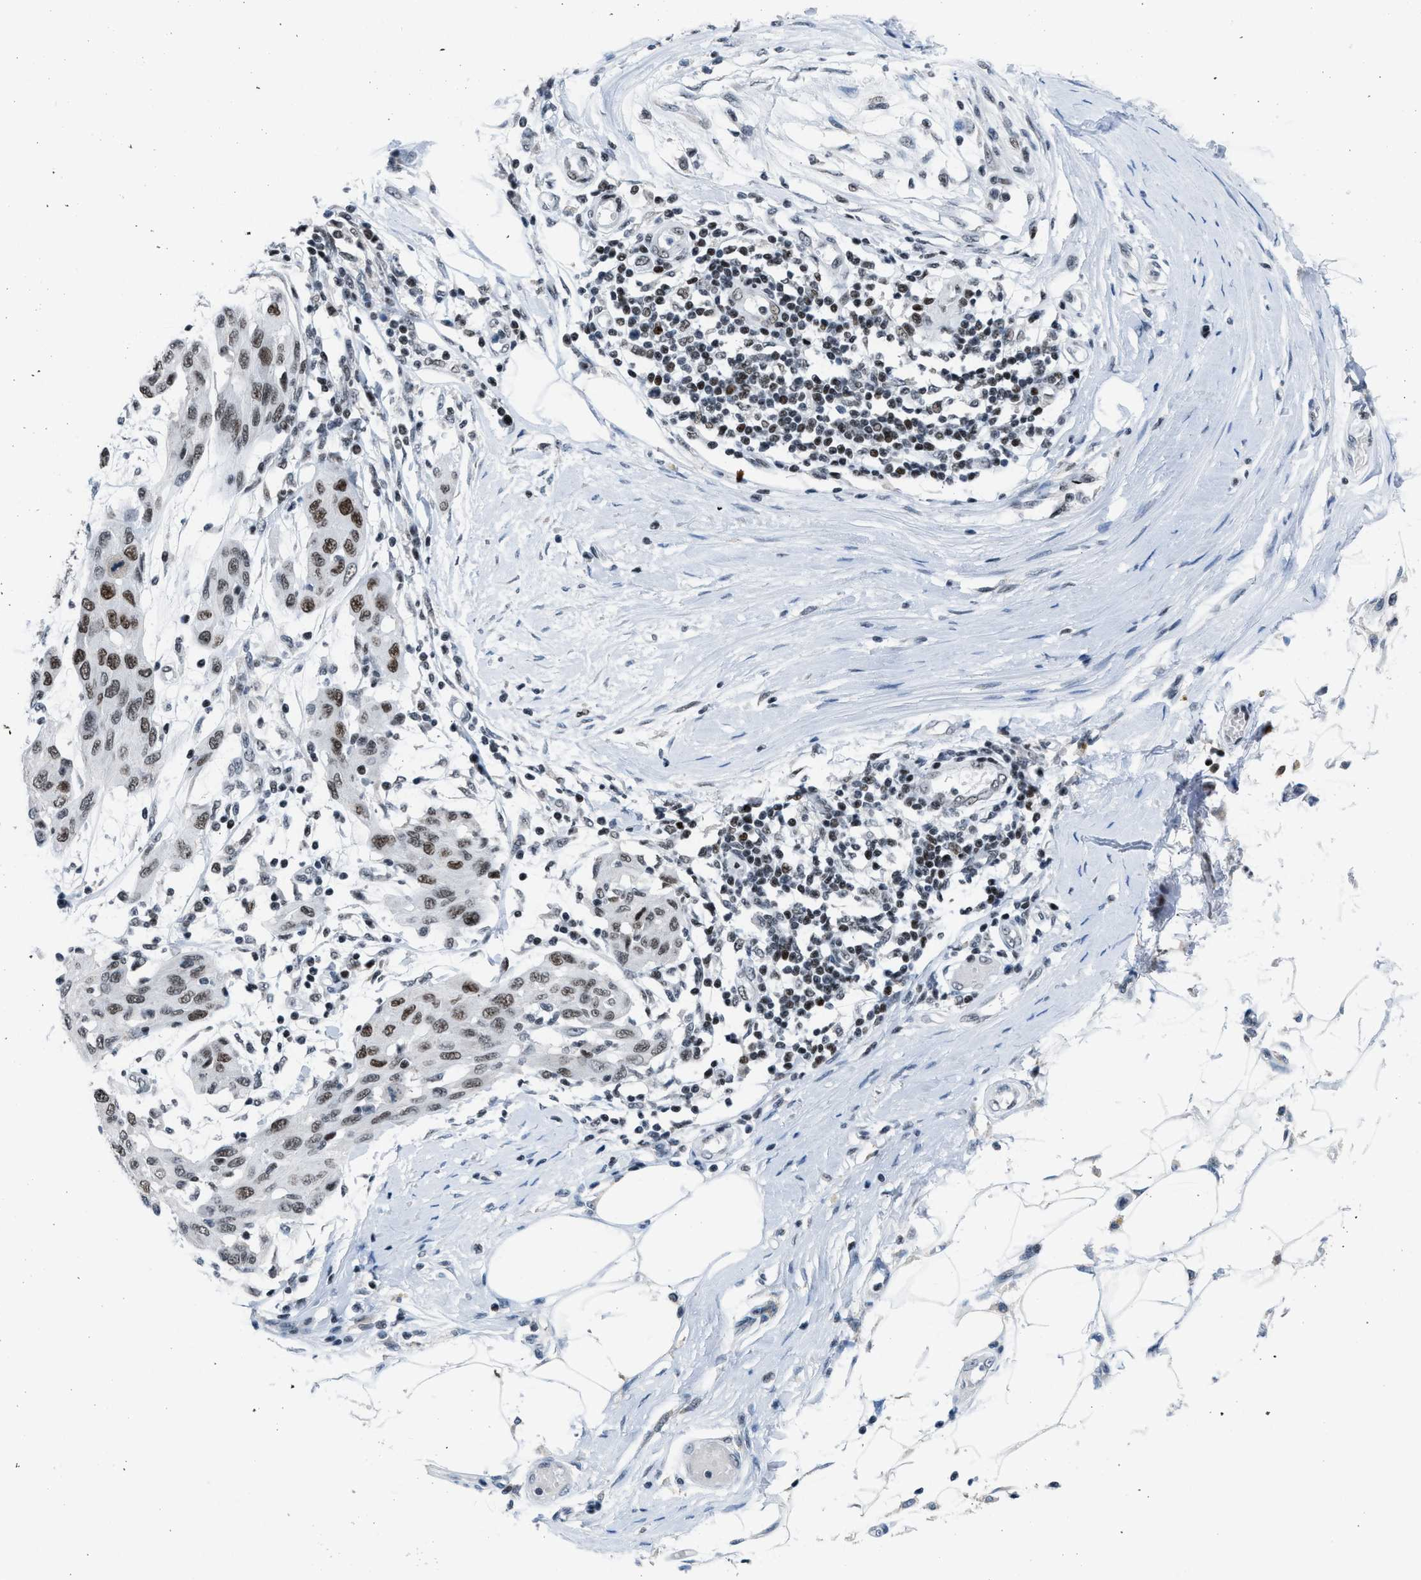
{"staining": {"intensity": "moderate", "quantity": ">75%", "location": "nuclear"}, "tissue": "melanoma", "cell_type": "Tumor cells", "image_type": "cancer", "snomed": [{"axis": "morphology", "description": "Normal tissue, NOS"}, {"axis": "morphology", "description": "Malignant melanoma, NOS"}, {"axis": "topography", "description": "Skin"}], "caption": "Immunohistochemical staining of human melanoma displays medium levels of moderate nuclear positivity in approximately >75% of tumor cells. (Stains: DAB (3,3'-diaminobenzidine) in brown, nuclei in blue, Microscopy: brightfield microscopy at high magnification).", "gene": "TERF2IP", "patient": {"sex": "male", "age": 62}}